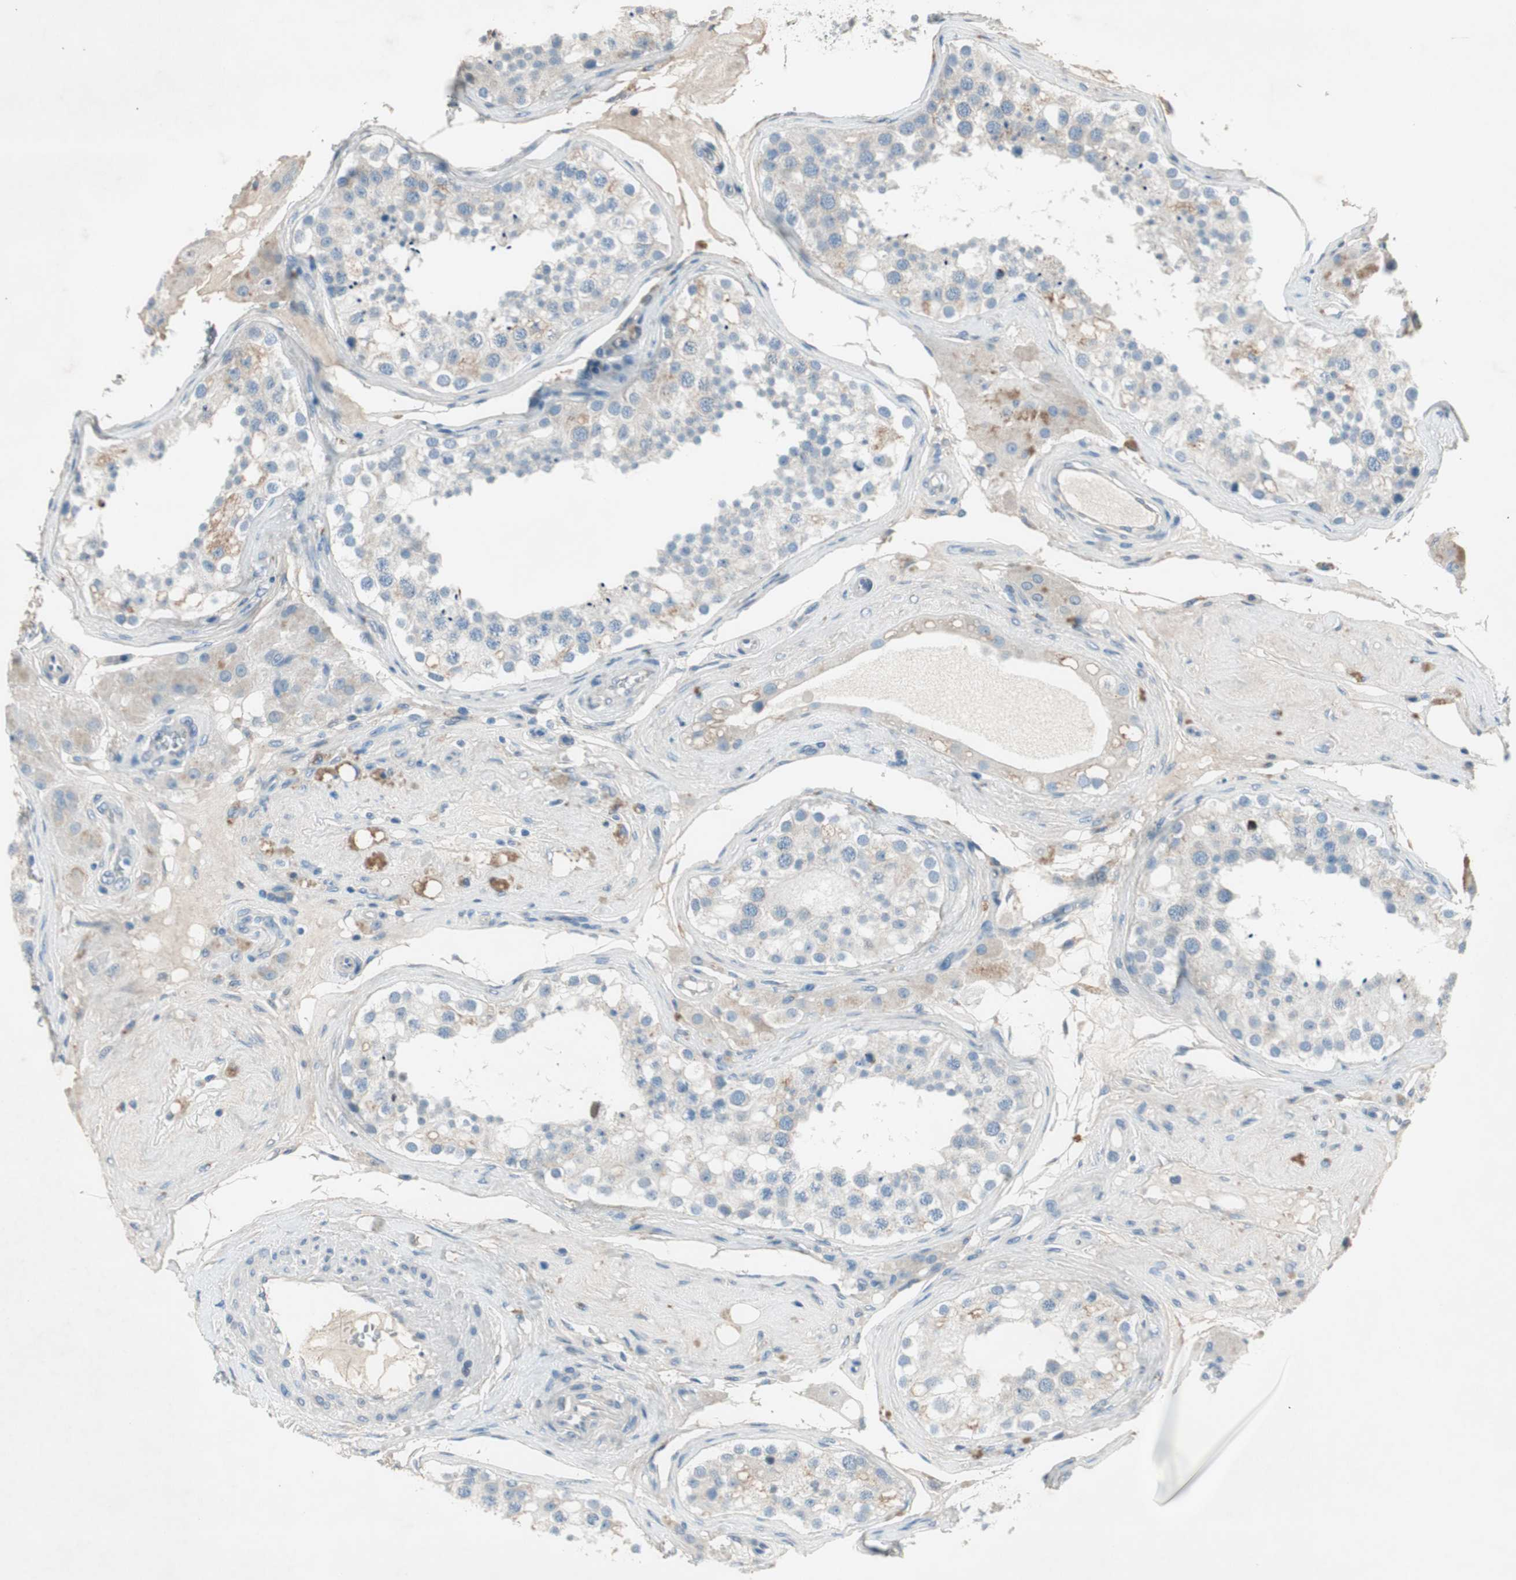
{"staining": {"intensity": "weak", "quantity": "<25%", "location": "cytoplasmic/membranous"}, "tissue": "testis", "cell_type": "Cells in seminiferous ducts", "image_type": "normal", "snomed": [{"axis": "morphology", "description": "Normal tissue, NOS"}, {"axis": "topography", "description": "Testis"}], "caption": "A histopathology image of testis stained for a protein exhibits no brown staining in cells in seminiferous ducts. (DAB IHC with hematoxylin counter stain).", "gene": "PRRG4", "patient": {"sex": "male", "age": 68}}